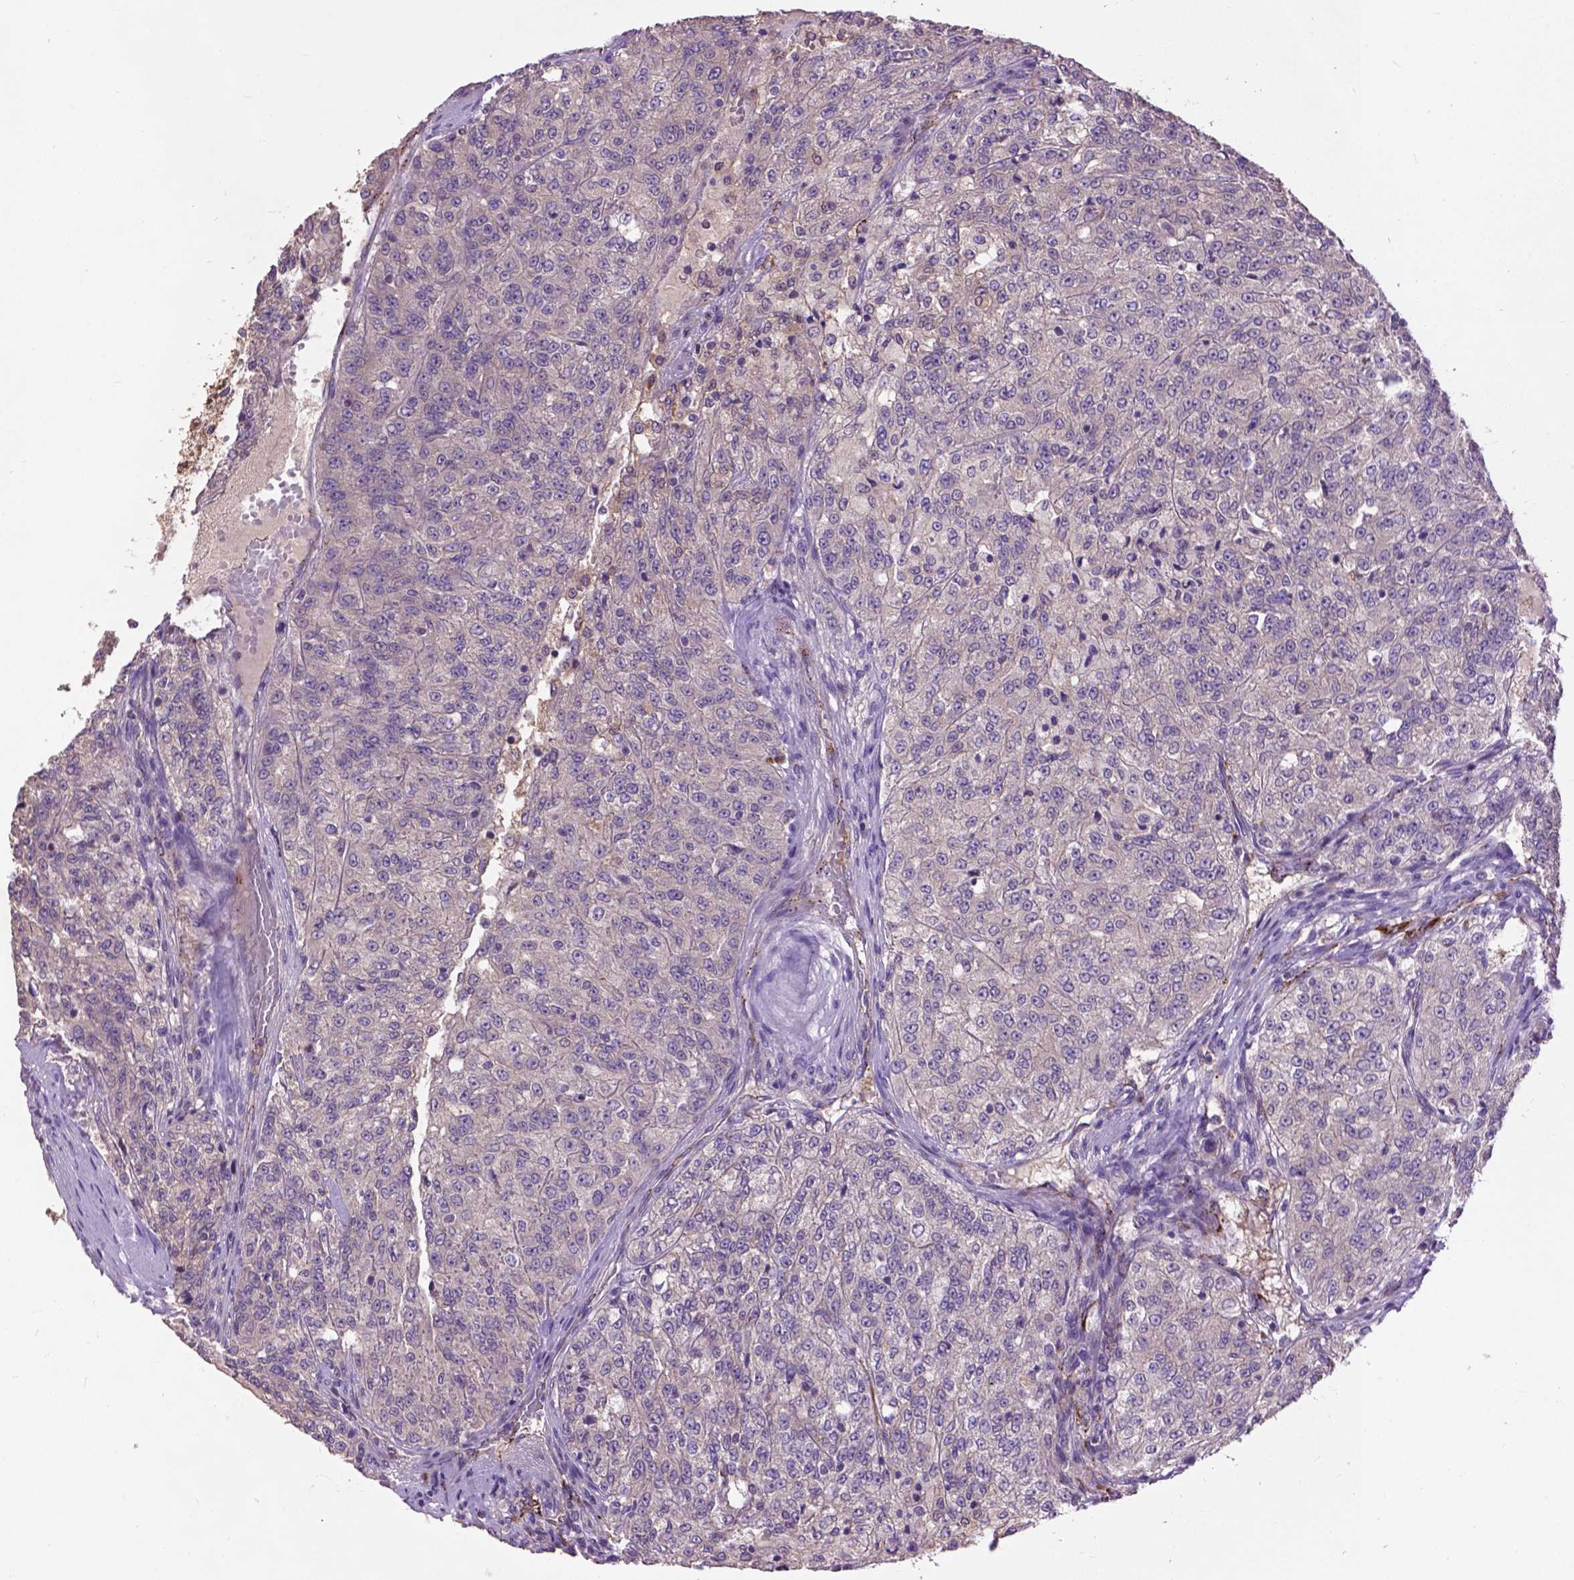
{"staining": {"intensity": "negative", "quantity": "none", "location": "none"}, "tissue": "renal cancer", "cell_type": "Tumor cells", "image_type": "cancer", "snomed": [{"axis": "morphology", "description": "Adenocarcinoma, NOS"}, {"axis": "topography", "description": "Kidney"}], "caption": "An image of adenocarcinoma (renal) stained for a protein displays no brown staining in tumor cells.", "gene": "ZNF337", "patient": {"sex": "female", "age": 63}}